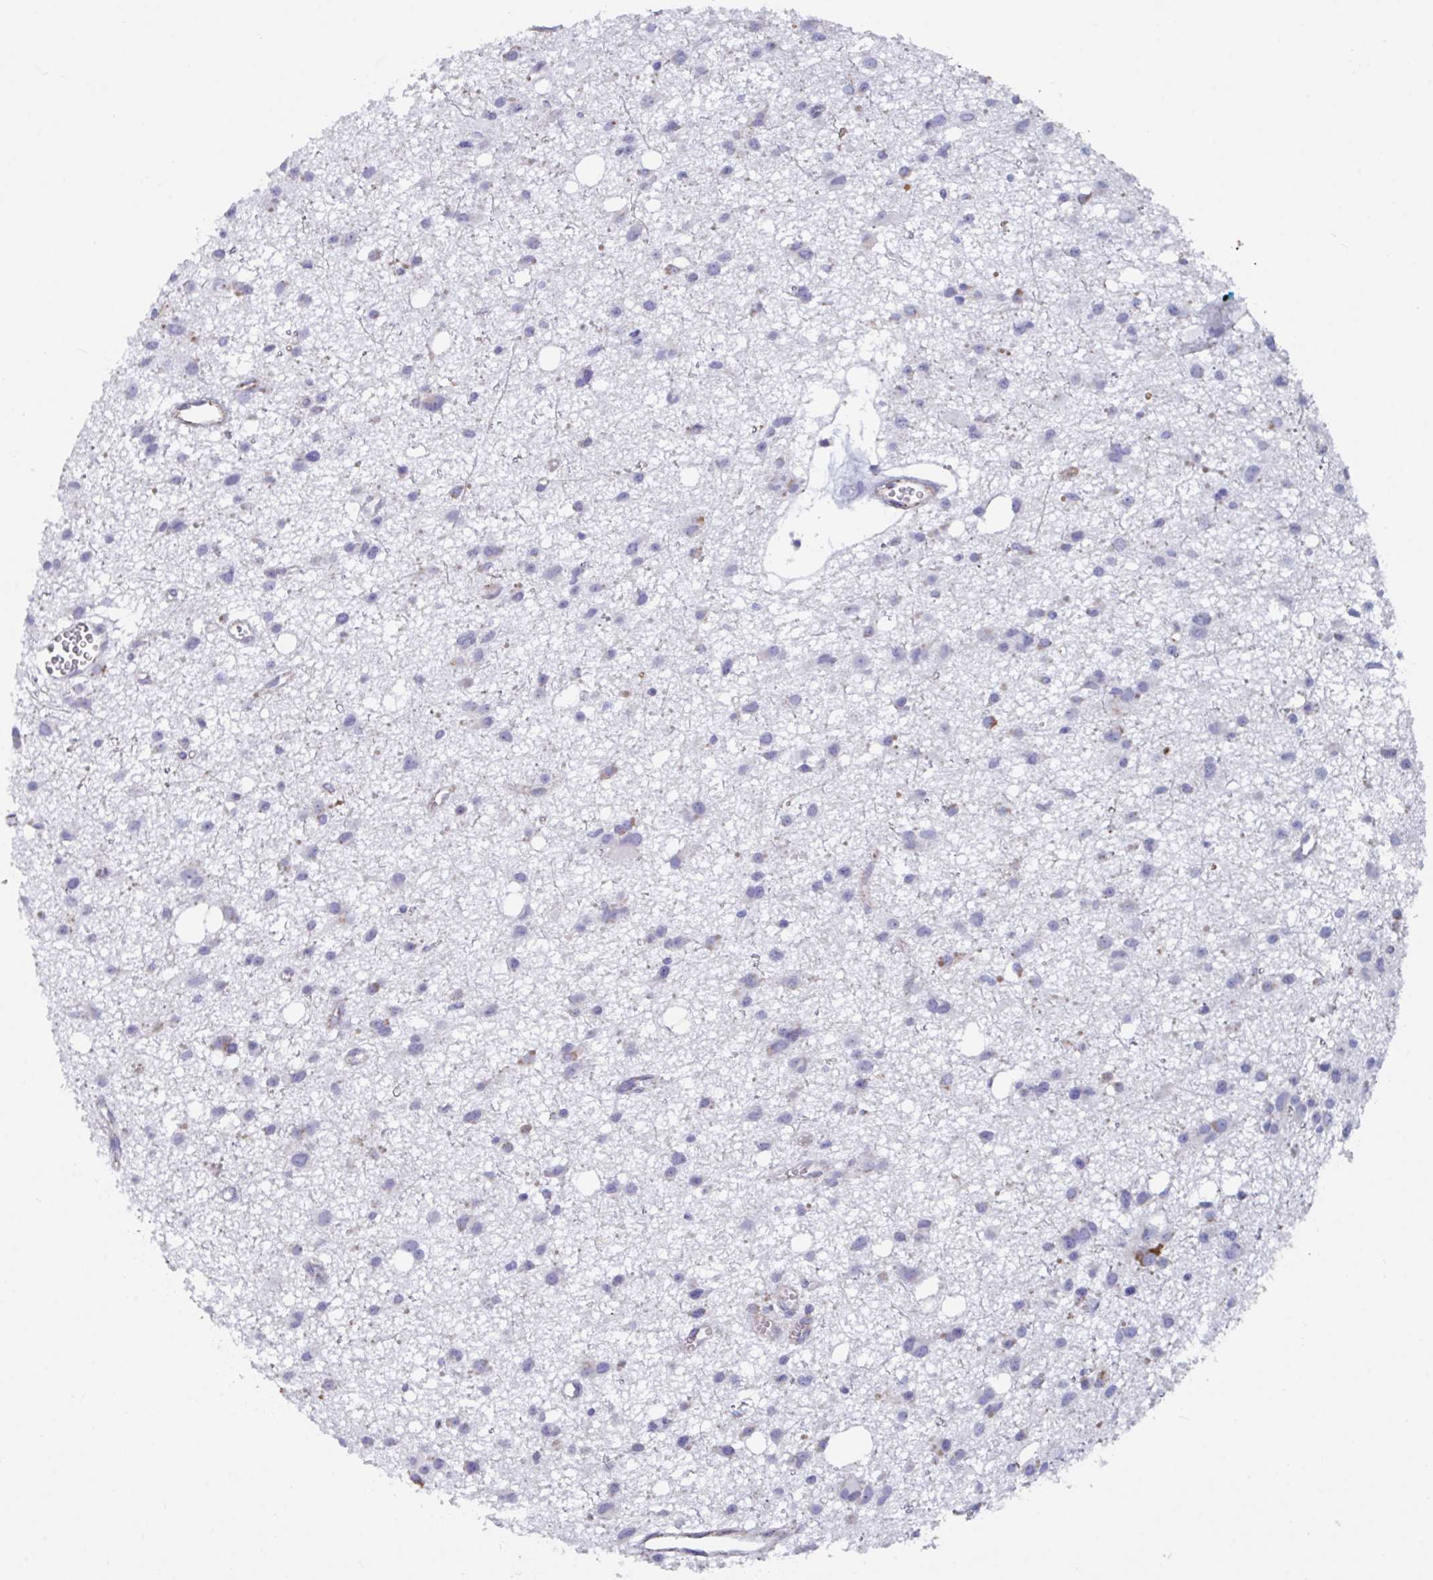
{"staining": {"intensity": "negative", "quantity": "none", "location": "none"}, "tissue": "glioma", "cell_type": "Tumor cells", "image_type": "cancer", "snomed": [{"axis": "morphology", "description": "Glioma, malignant, High grade"}, {"axis": "topography", "description": "Brain"}], "caption": "Immunohistochemistry (IHC) of human glioma demonstrates no staining in tumor cells.", "gene": "BCAT2", "patient": {"sex": "male", "age": 23}}